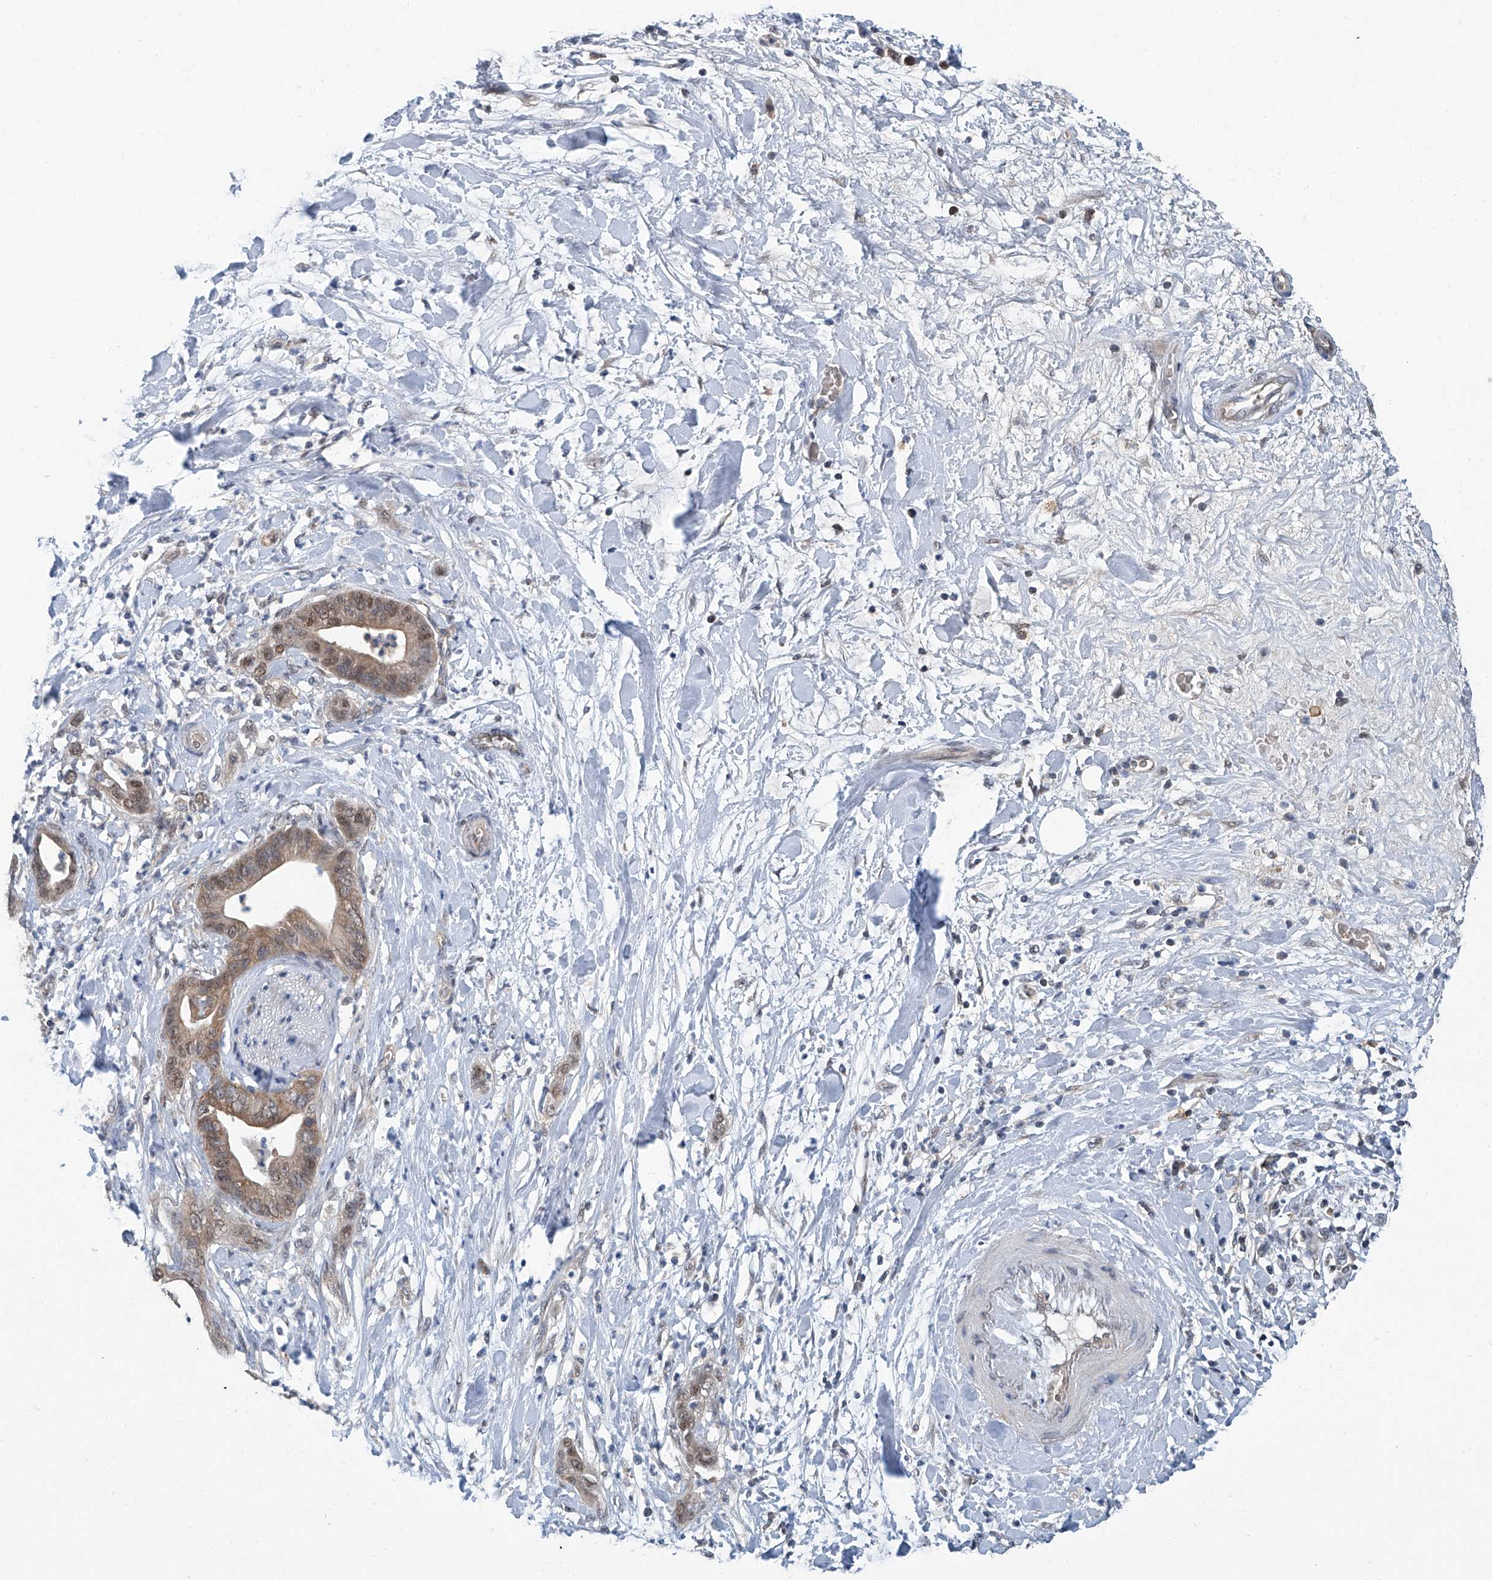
{"staining": {"intensity": "weak", "quantity": ">75%", "location": "cytoplasmic/membranous,nuclear"}, "tissue": "pancreatic cancer", "cell_type": "Tumor cells", "image_type": "cancer", "snomed": [{"axis": "morphology", "description": "Adenocarcinoma, NOS"}, {"axis": "topography", "description": "Pancreas"}], "caption": "DAB (3,3'-diaminobenzidine) immunohistochemical staining of human pancreatic cancer (adenocarcinoma) reveals weak cytoplasmic/membranous and nuclear protein staining in about >75% of tumor cells. (DAB (3,3'-diaminobenzidine) IHC with brightfield microscopy, high magnification).", "gene": "CLK1", "patient": {"sex": "female", "age": 78}}